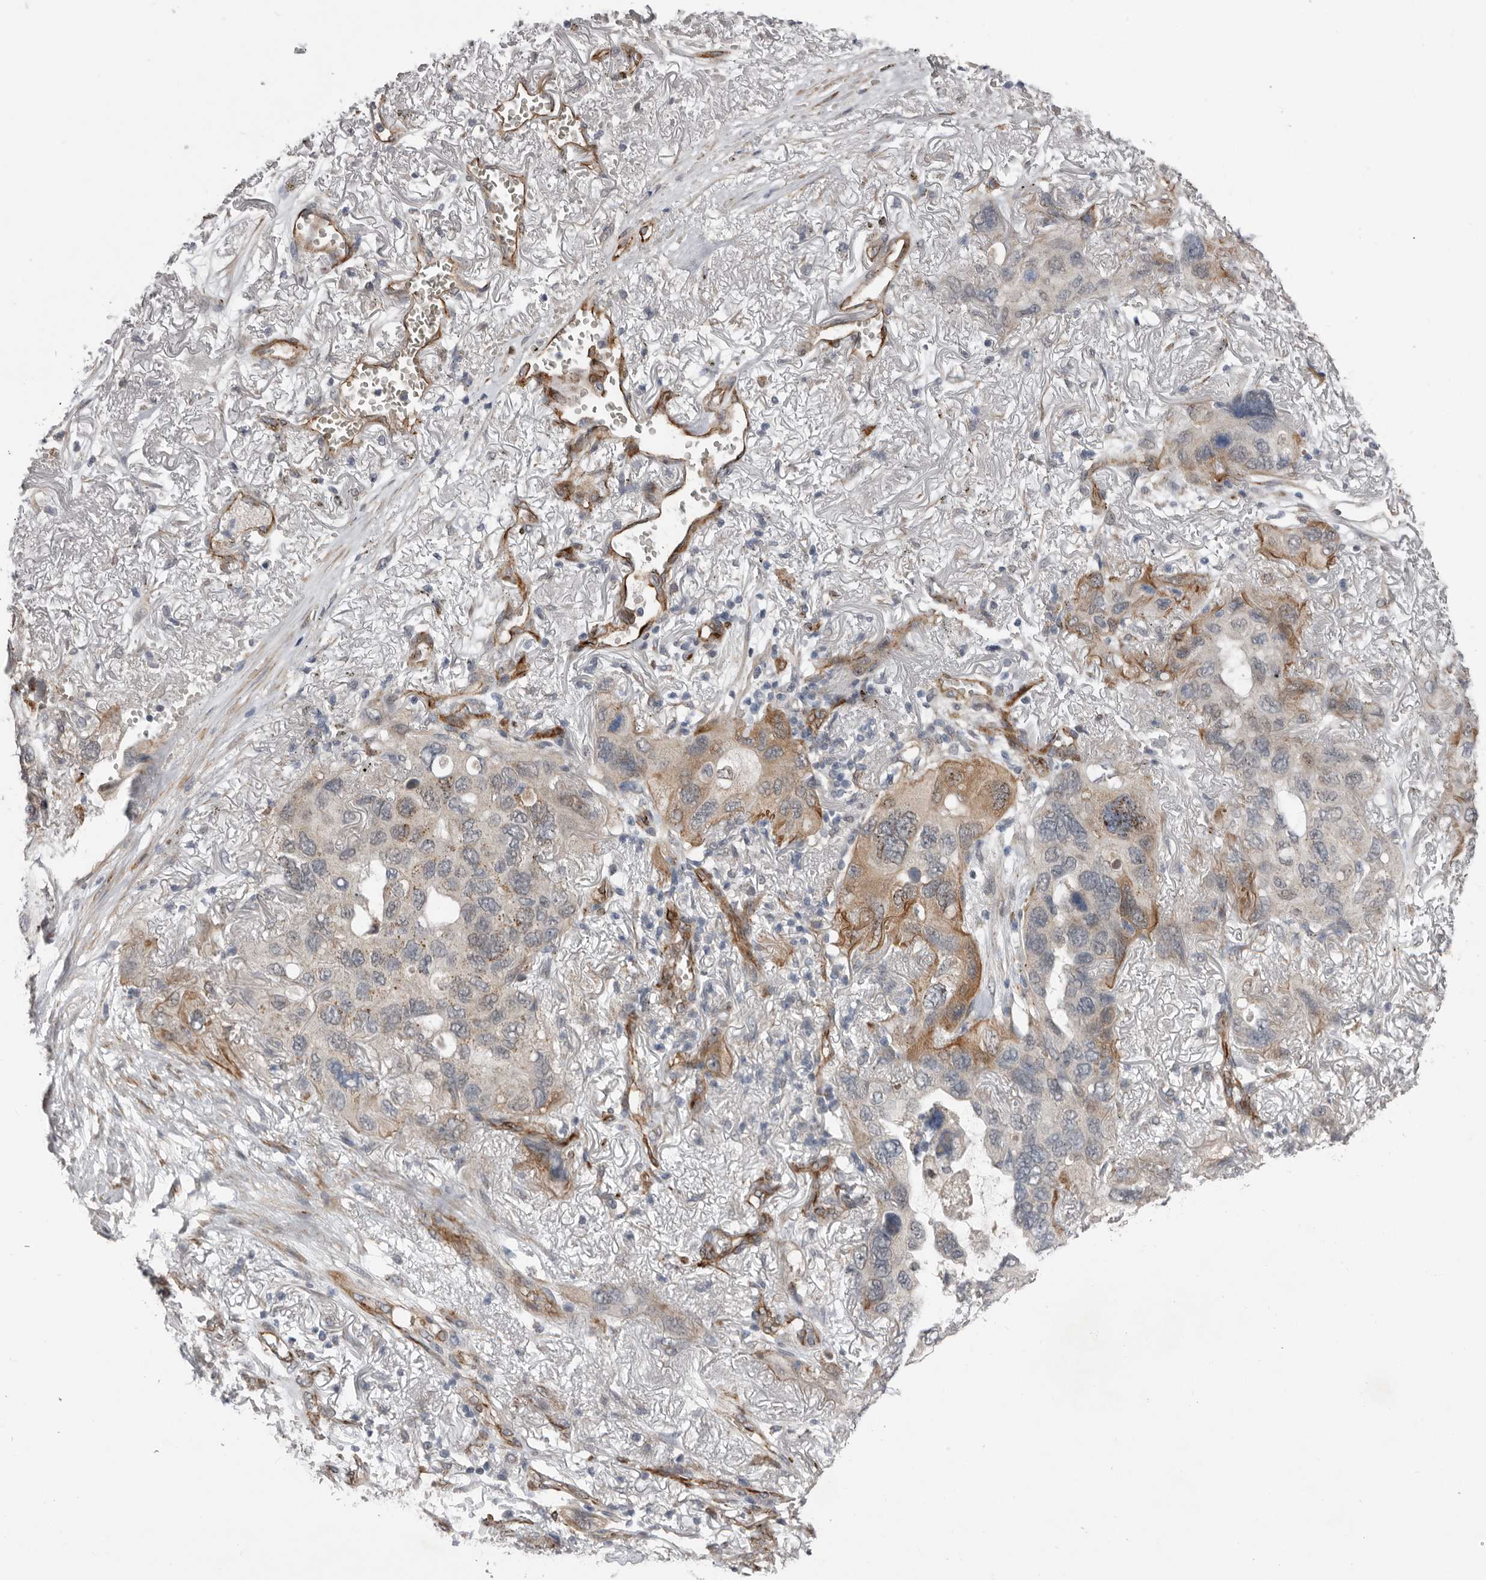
{"staining": {"intensity": "moderate", "quantity": "<25%", "location": "cytoplasmic/membranous"}, "tissue": "lung cancer", "cell_type": "Tumor cells", "image_type": "cancer", "snomed": [{"axis": "morphology", "description": "Squamous cell carcinoma, NOS"}, {"axis": "topography", "description": "Lung"}], "caption": "The micrograph displays immunohistochemical staining of lung squamous cell carcinoma. There is moderate cytoplasmic/membranous staining is appreciated in about <25% of tumor cells.", "gene": "RANBP17", "patient": {"sex": "female", "age": 73}}